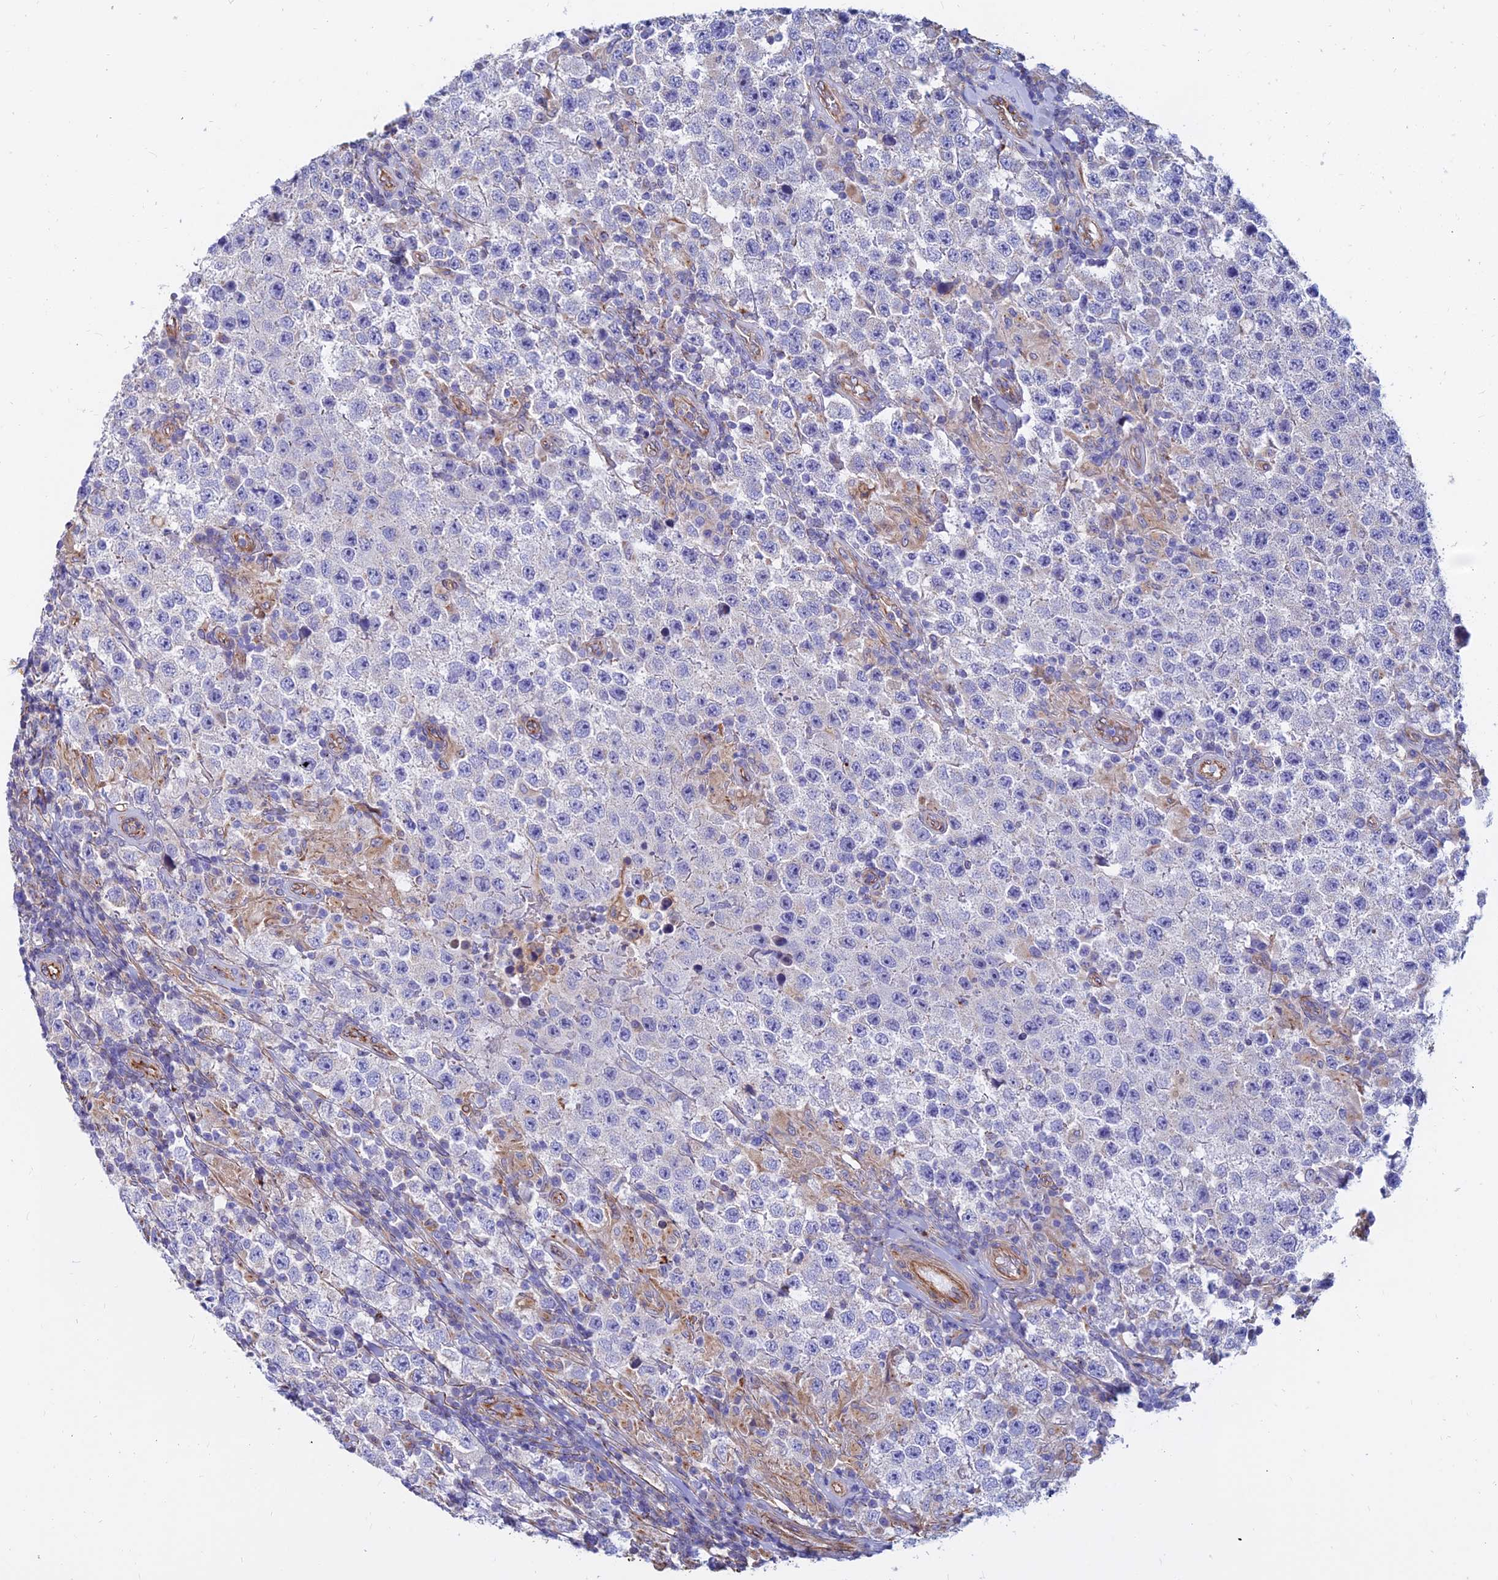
{"staining": {"intensity": "negative", "quantity": "none", "location": "none"}, "tissue": "testis cancer", "cell_type": "Tumor cells", "image_type": "cancer", "snomed": [{"axis": "morphology", "description": "Normal tissue, NOS"}, {"axis": "morphology", "description": "Urothelial carcinoma, High grade"}, {"axis": "morphology", "description": "Seminoma, NOS"}, {"axis": "morphology", "description": "Carcinoma, Embryonal, NOS"}, {"axis": "topography", "description": "Urinary bladder"}, {"axis": "topography", "description": "Testis"}], "caption": "Immunohistochemistry micrograph of neoplastic tissue: human testis cancer stained with DAB exhibits no significant protein staining in tumor cells. (DAB IHC with hematoxylin counter stain).", "gene": "CDK18", "patient": {"sex": "male", "age": 41}}